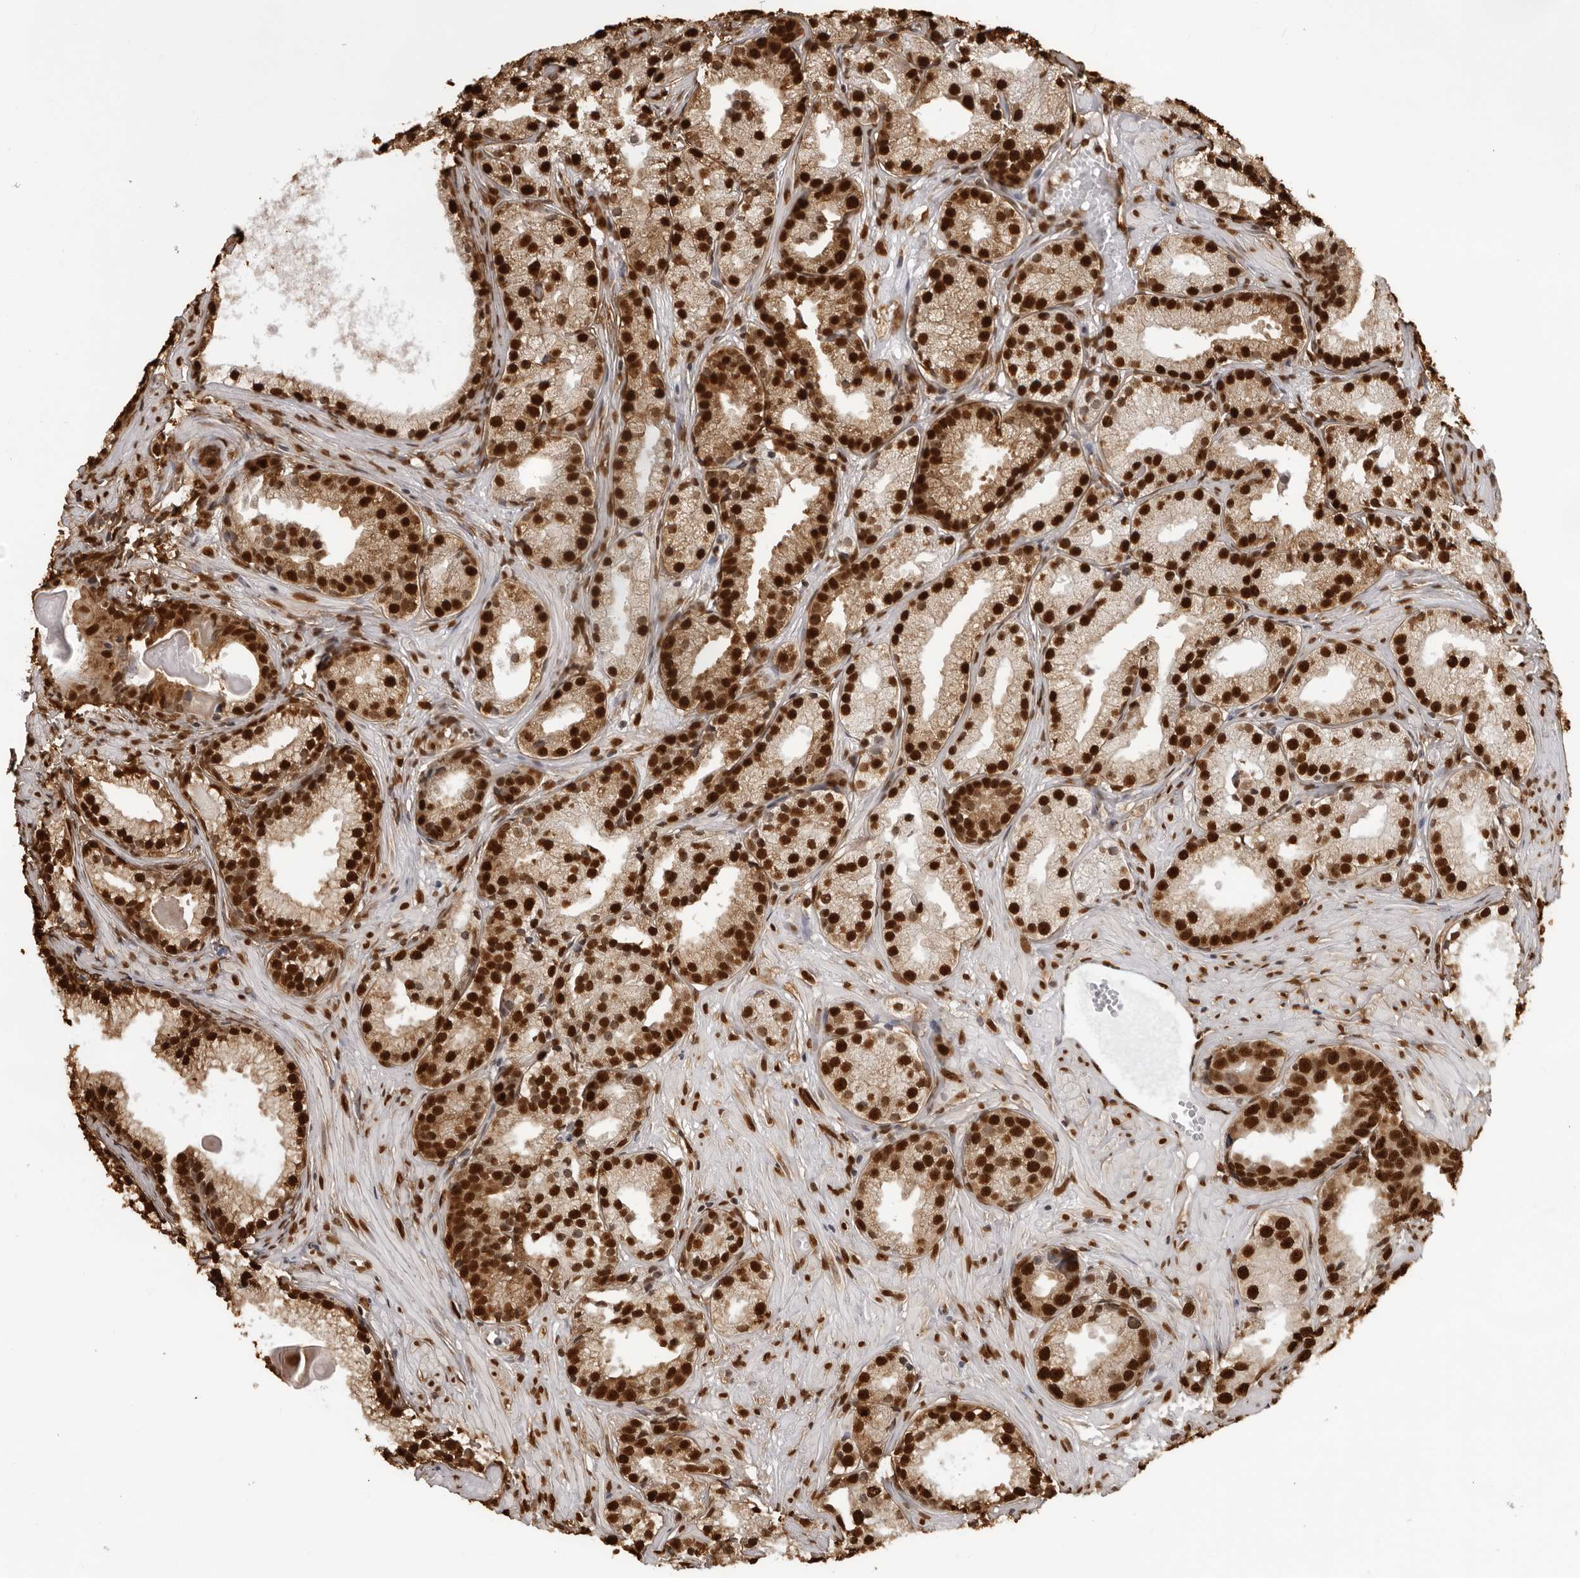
{"staining": {"intensity": "strong", "quantity": ">75%", "location": "nuclear"}, "tissue": "prostate cancer", "cell_type": "Tumor cells", "image_type": "cancer", "snomed": [{"axis": "morphology", "description": "Adenocarcinoma, Low grade"}, {"axis": "topography", "description": "Prostate"}], "caption": "Human prostate cancer (low-grade adenocarcinoma) stained with a protein marker shows strong staining in tumor cells.", "gene": "ZFP91", "patient": {"sex": "male", "age": 88}}